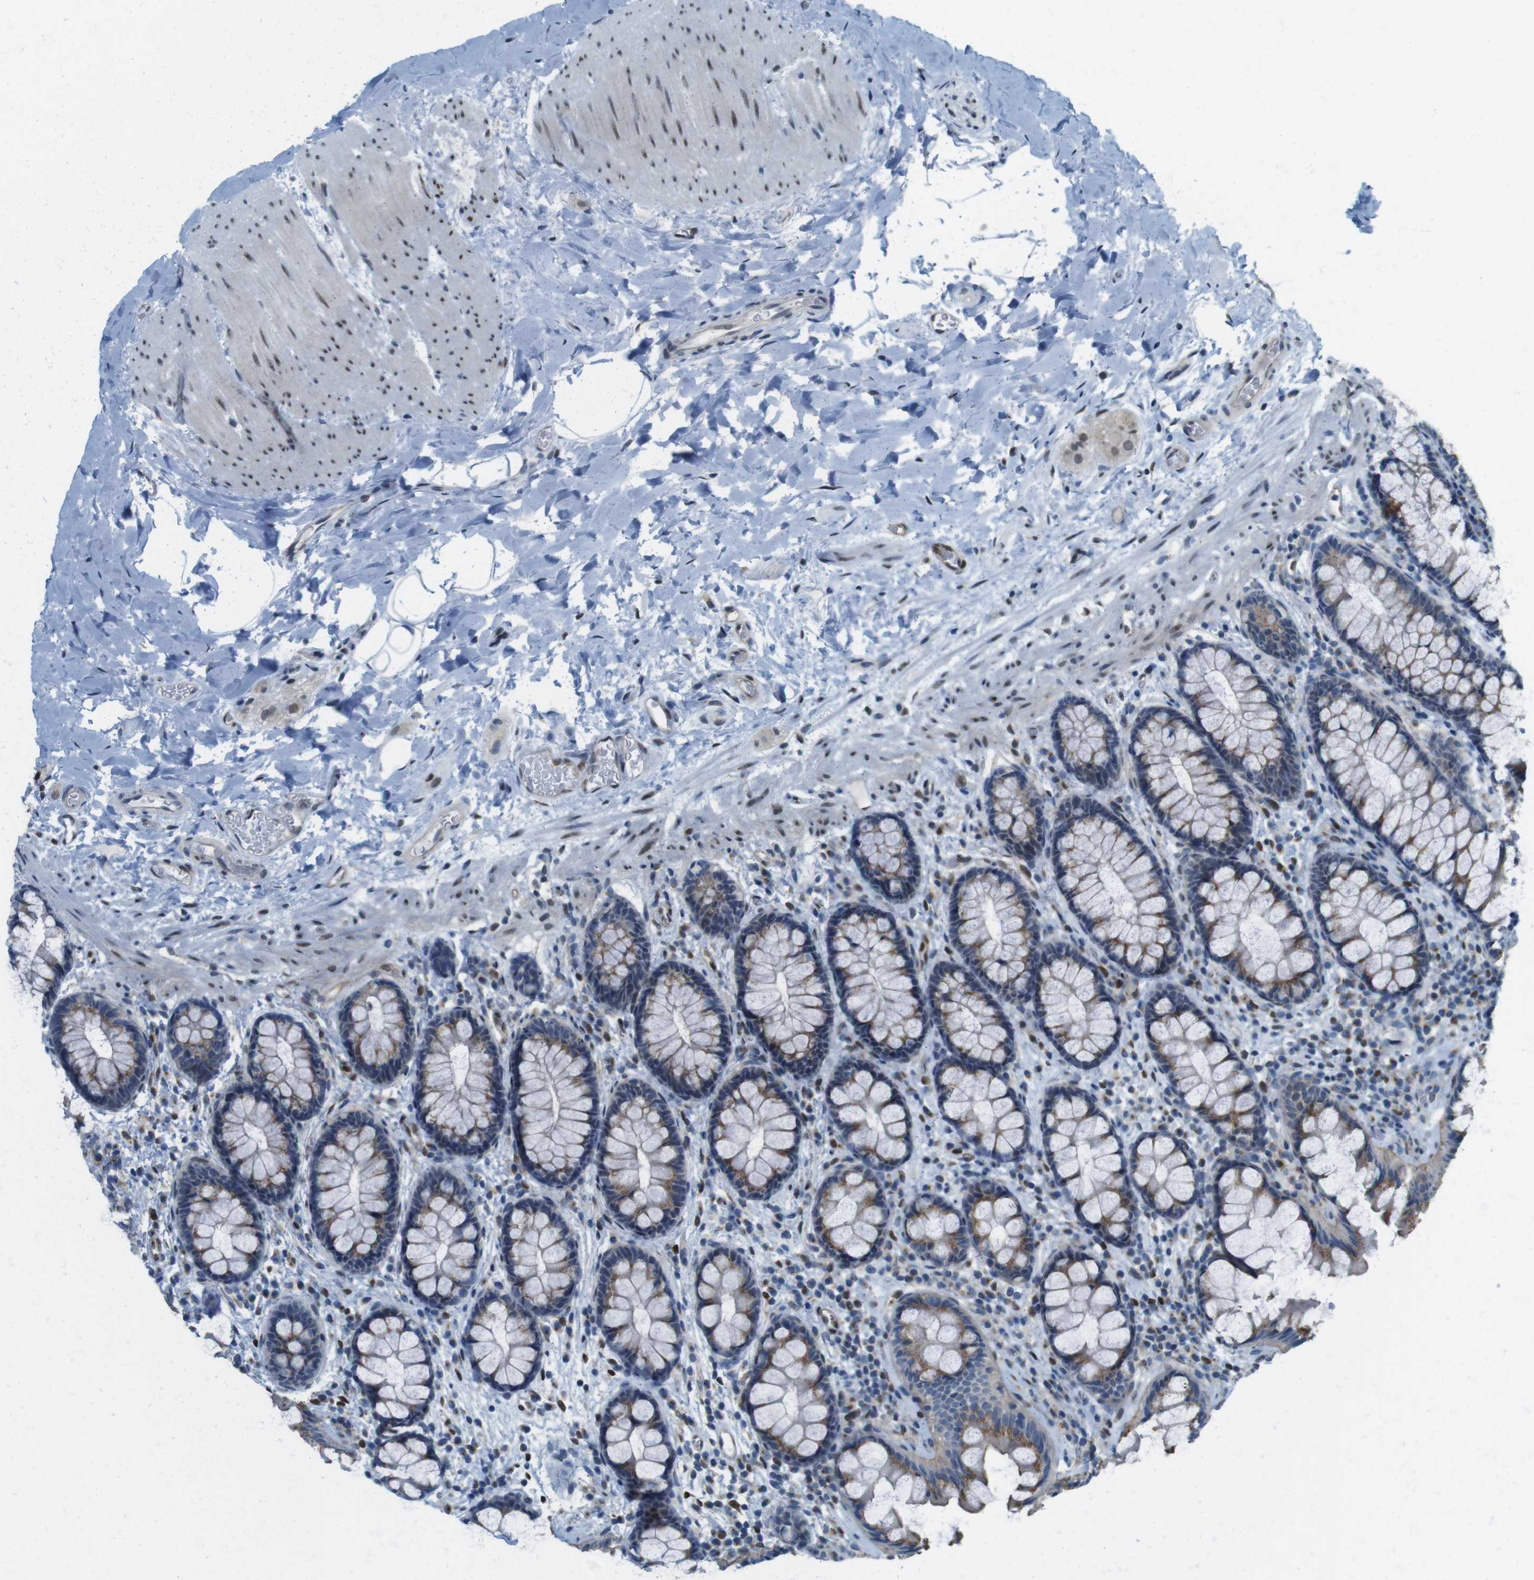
{"staining": {"intensity": "weak", "quantity": ">75%", "location": "nuclear"}, "tissue": "colon", "cell_type": "Endothelial cells", "image_type": "normal", "snomed": [{"axis": "morphology", "description": "Normal tissue, NOS"}, {"axis": "topography", "description": "Colon"}], "caption": "IHC staining of normal colon, which shows low levels of weak nuclear positivity in about >75% of endothelial cells indicating weak nuclear protein staining. The staining was performed using DAB (brown) for protein detection and nuclei were counterstained in hematoxylin (blue).", "gene": "SKI", "patient": {"sex": "female", "age": 80}}